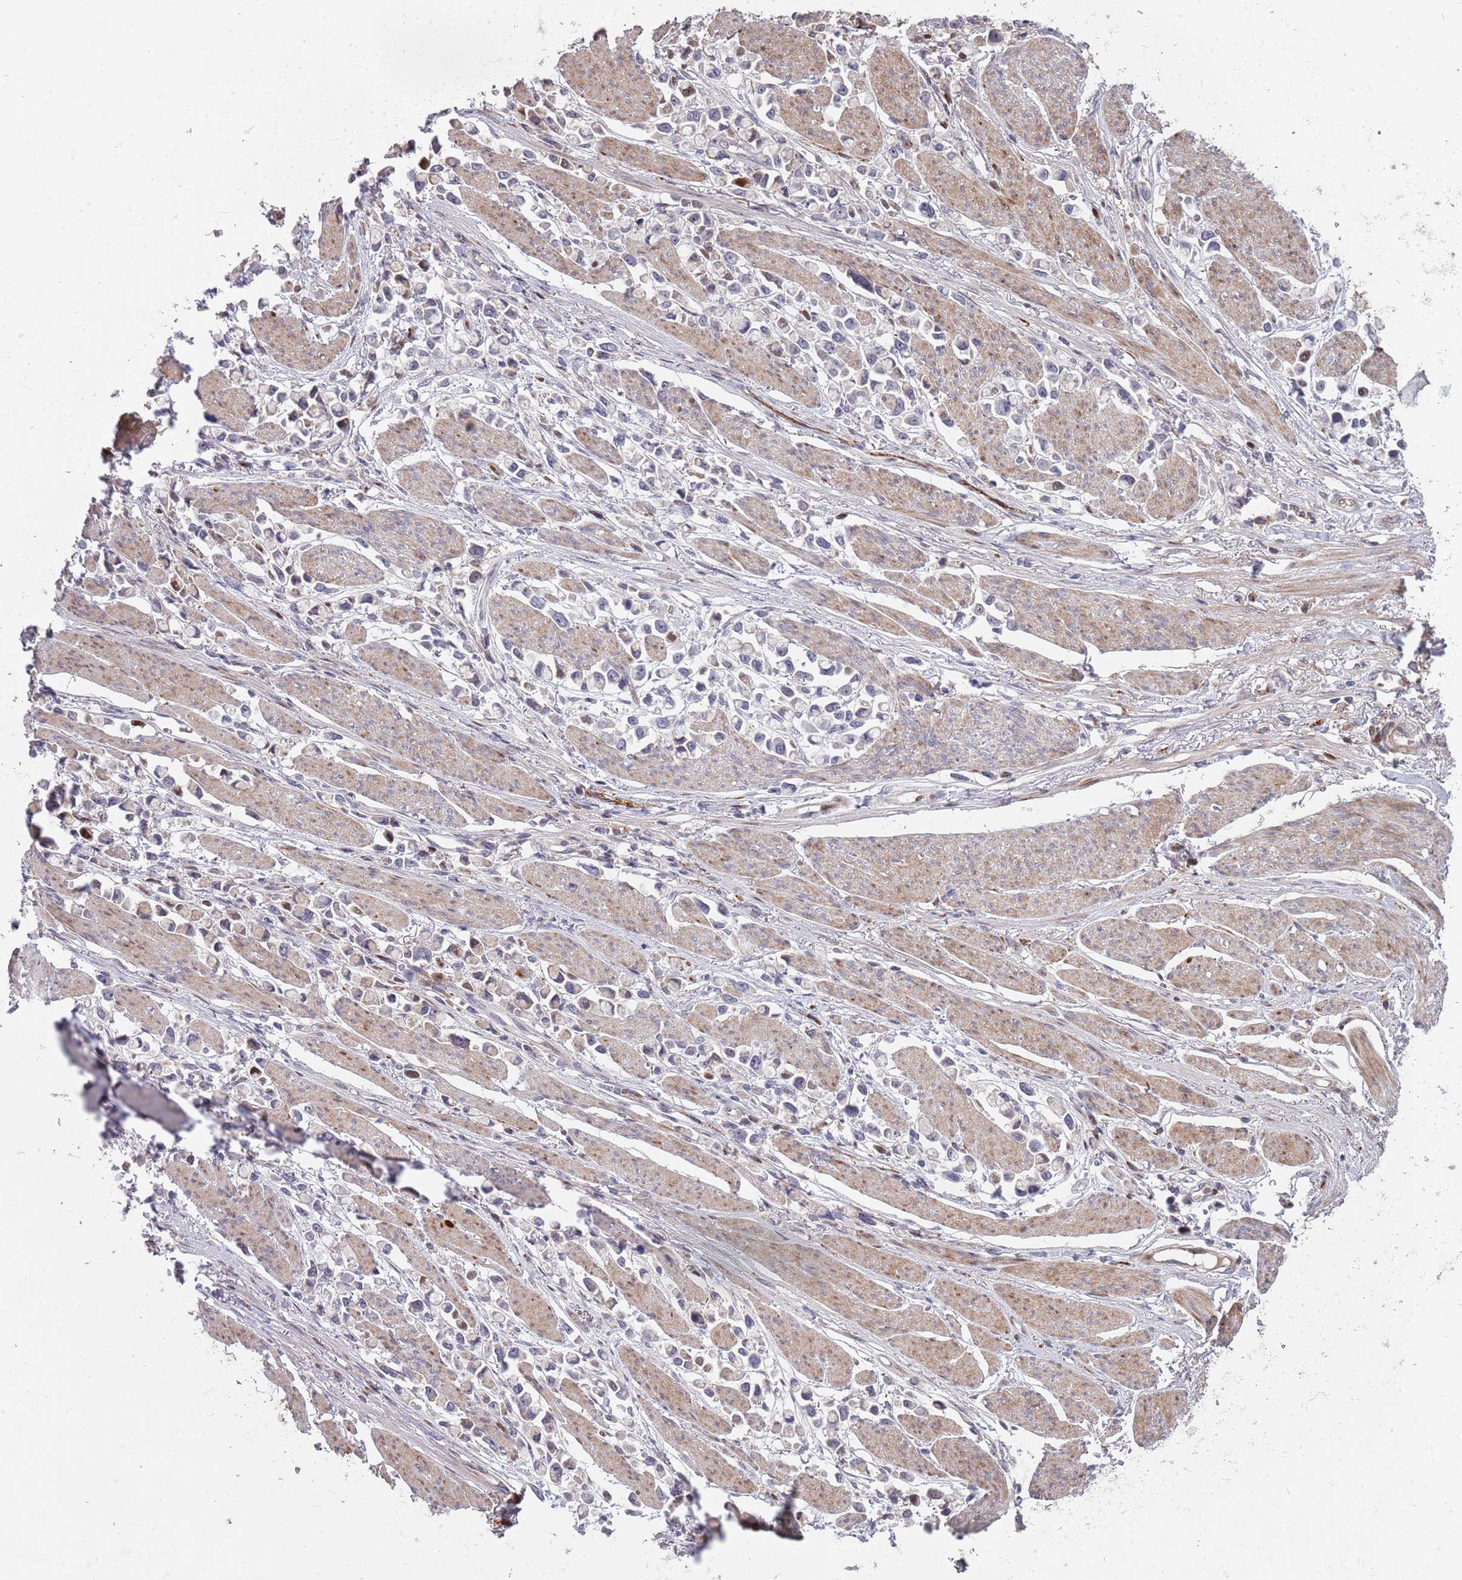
{"staining": {"intensity": "negative", "quantity": "none", "location": "none"}, "tissue": "stomach cancer", "cell_type": "Tumor cells", "image_type": "cancer", "snomed": [{"axis": "morphology", "description": "Adenocarcinoma, NOS"}, {"axis": "topography", "description": "Stomach"}], "caption": "The micrograph shows no significant positivity in tumor cells of stomach cancer.", "gene": "SYNDIG1L", "patient": {"sex": "female", "age": 81}}